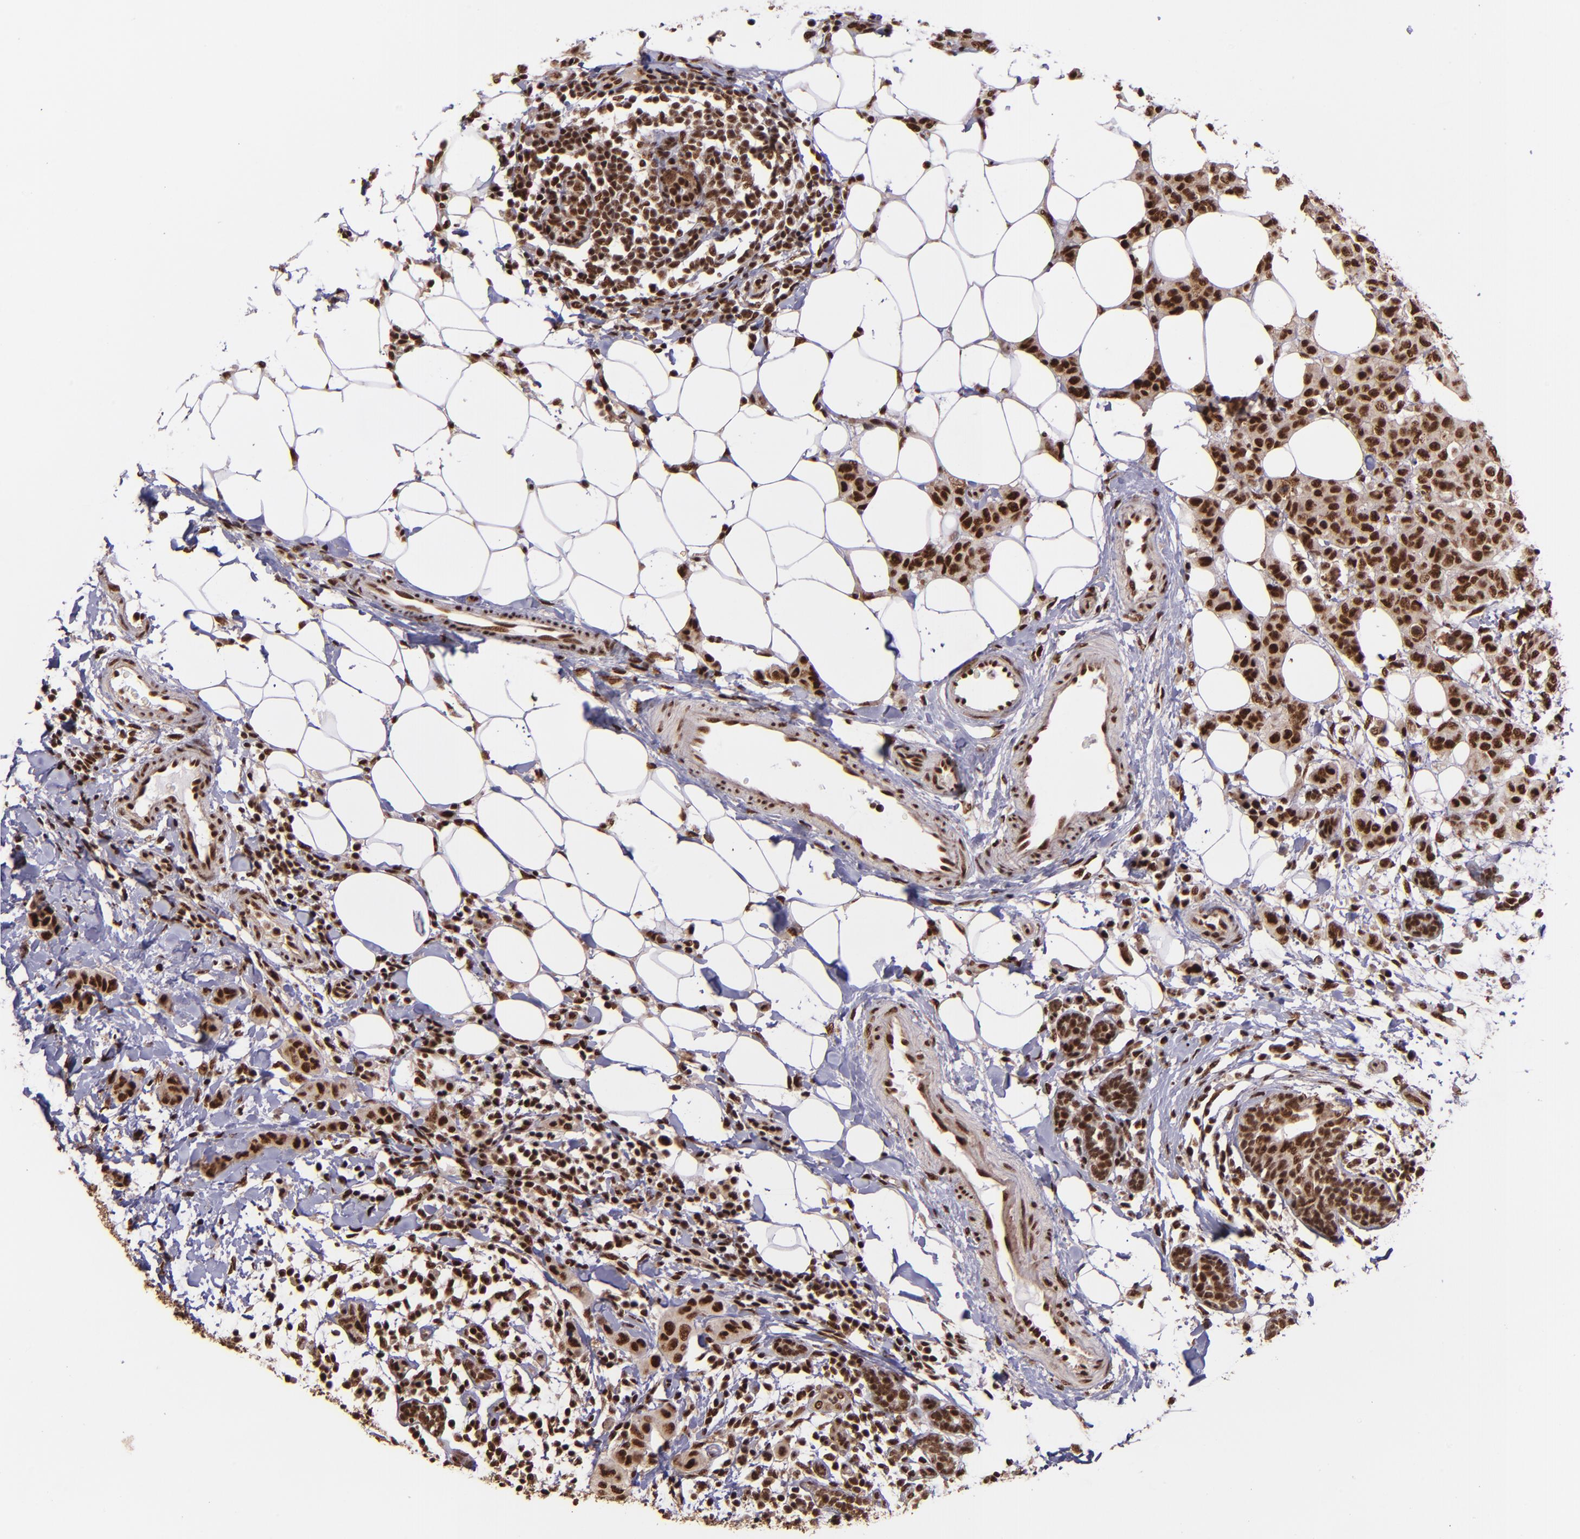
{"staining": {"intensity": "strong", "quantity": ">75%", "location": "cytoplasmic/membranous,nuclear"}, "tissue": "breast cancer", "cell_type": "Tumor cells", "image_type": "cancer", "snomed": [{"axis": "morphology", "description": "Duct carcinoma"}, {"axis": "topography", "description": "Breast"}], "caption": "Protein staining by immunohistochemistry exhibits strong cytoplasmic/membranous and nuclear expression in about >75% of tumor cells in breast cancer (invasive ductal carcinoma).", "gene": "PQBP1", "patient": {"sex": "female", "age": 40}}